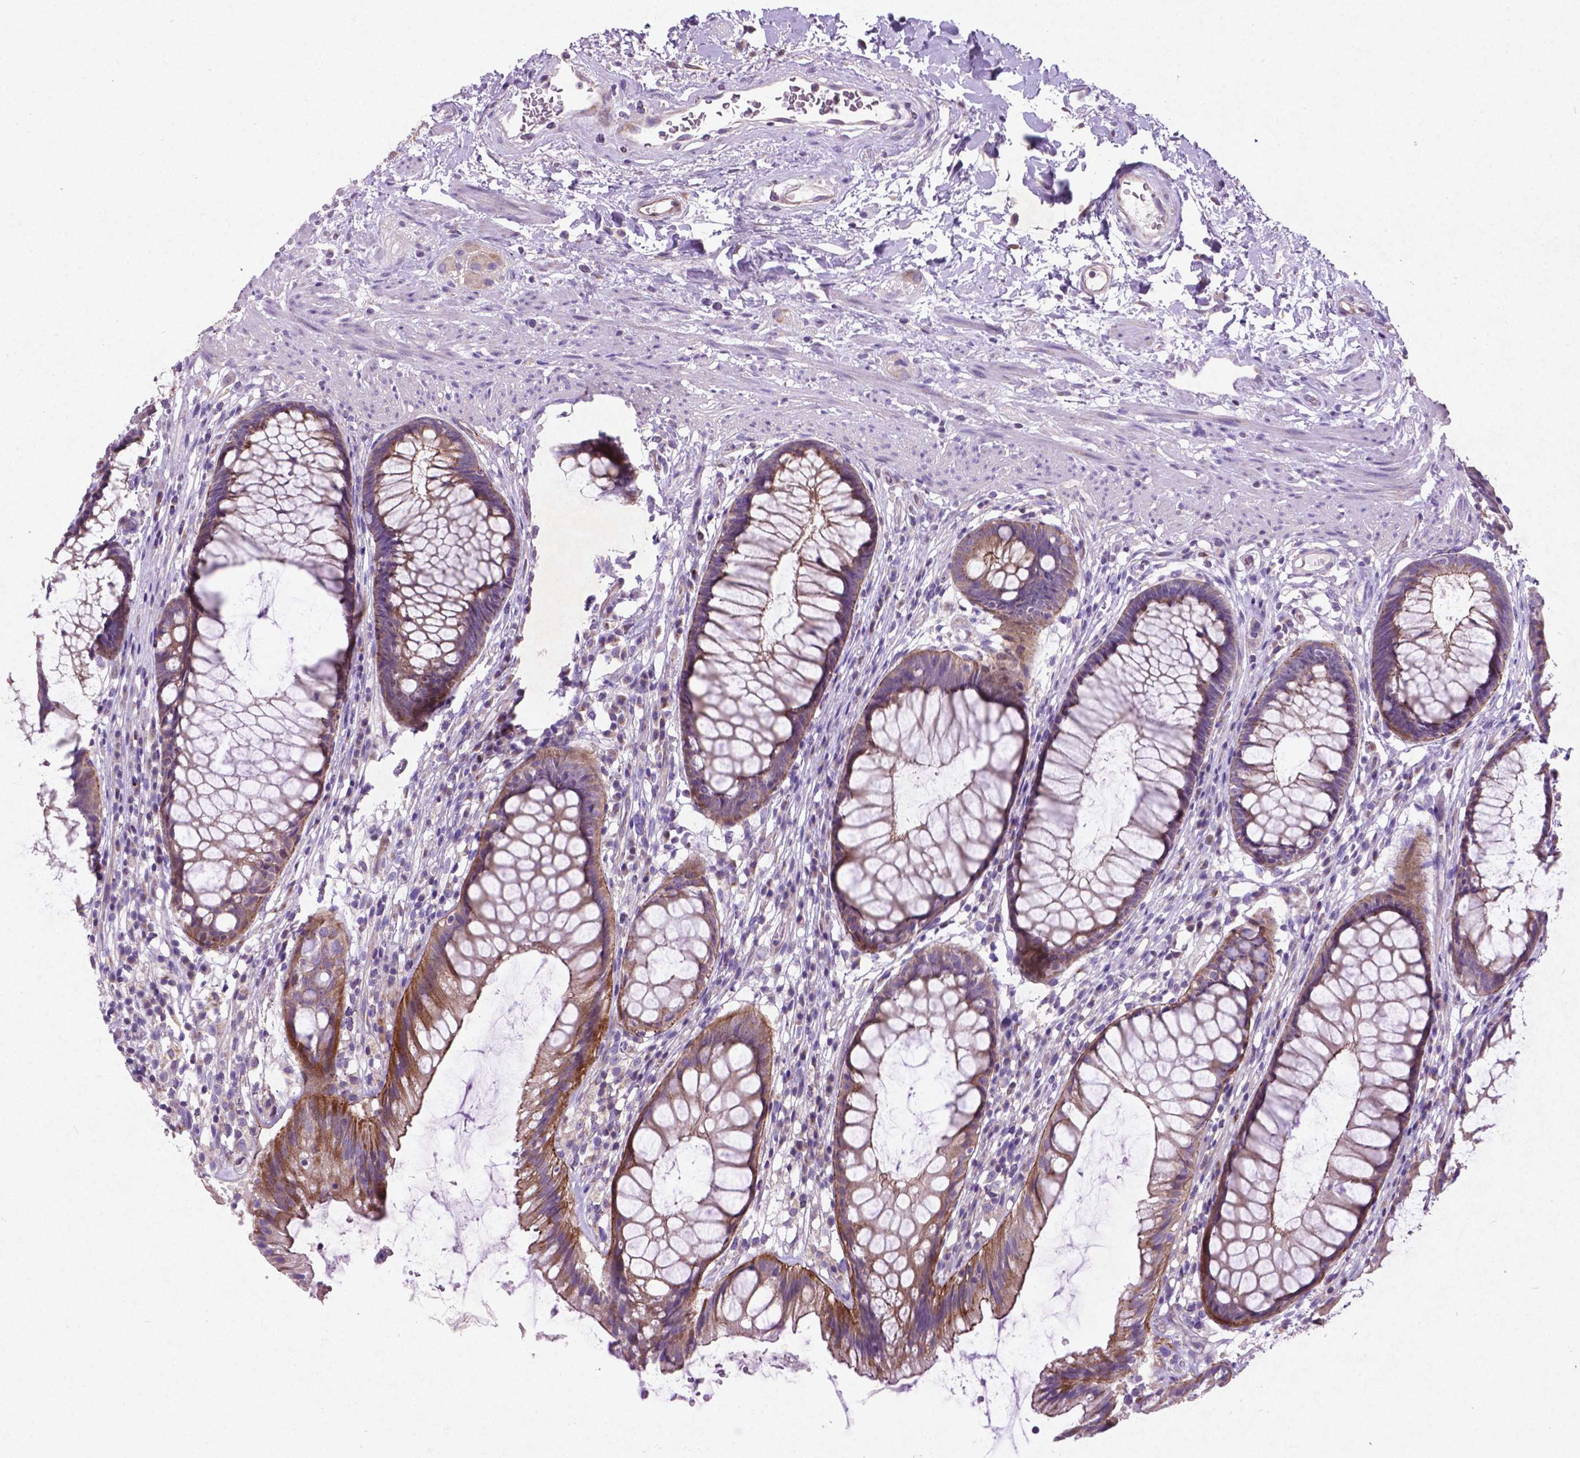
{"staining": {"intensity": "weak", "quantity": "25%-75%", "location": "cytoplasmic/membranous"}, "tissue": "rectum", "cell_type": "Glandular cells", "image_type": "normal", "snomed": [{"axis": "morphology", "description": "Normal tissue, NOS"}, {"axis": "topography", "description": "Smooth muscle"}, {"axis": "topography", "description": "Rectum"}], "caption": "An IHC histopathology image of normal tissue is shown. Protein staining in brown labels weak cytoplasmic/membranous positivity in rectum within glandular cells. Nuclei are stained in blue.", "gene": "ATG4D", "patient": {"sex": "male", "age": 53}}